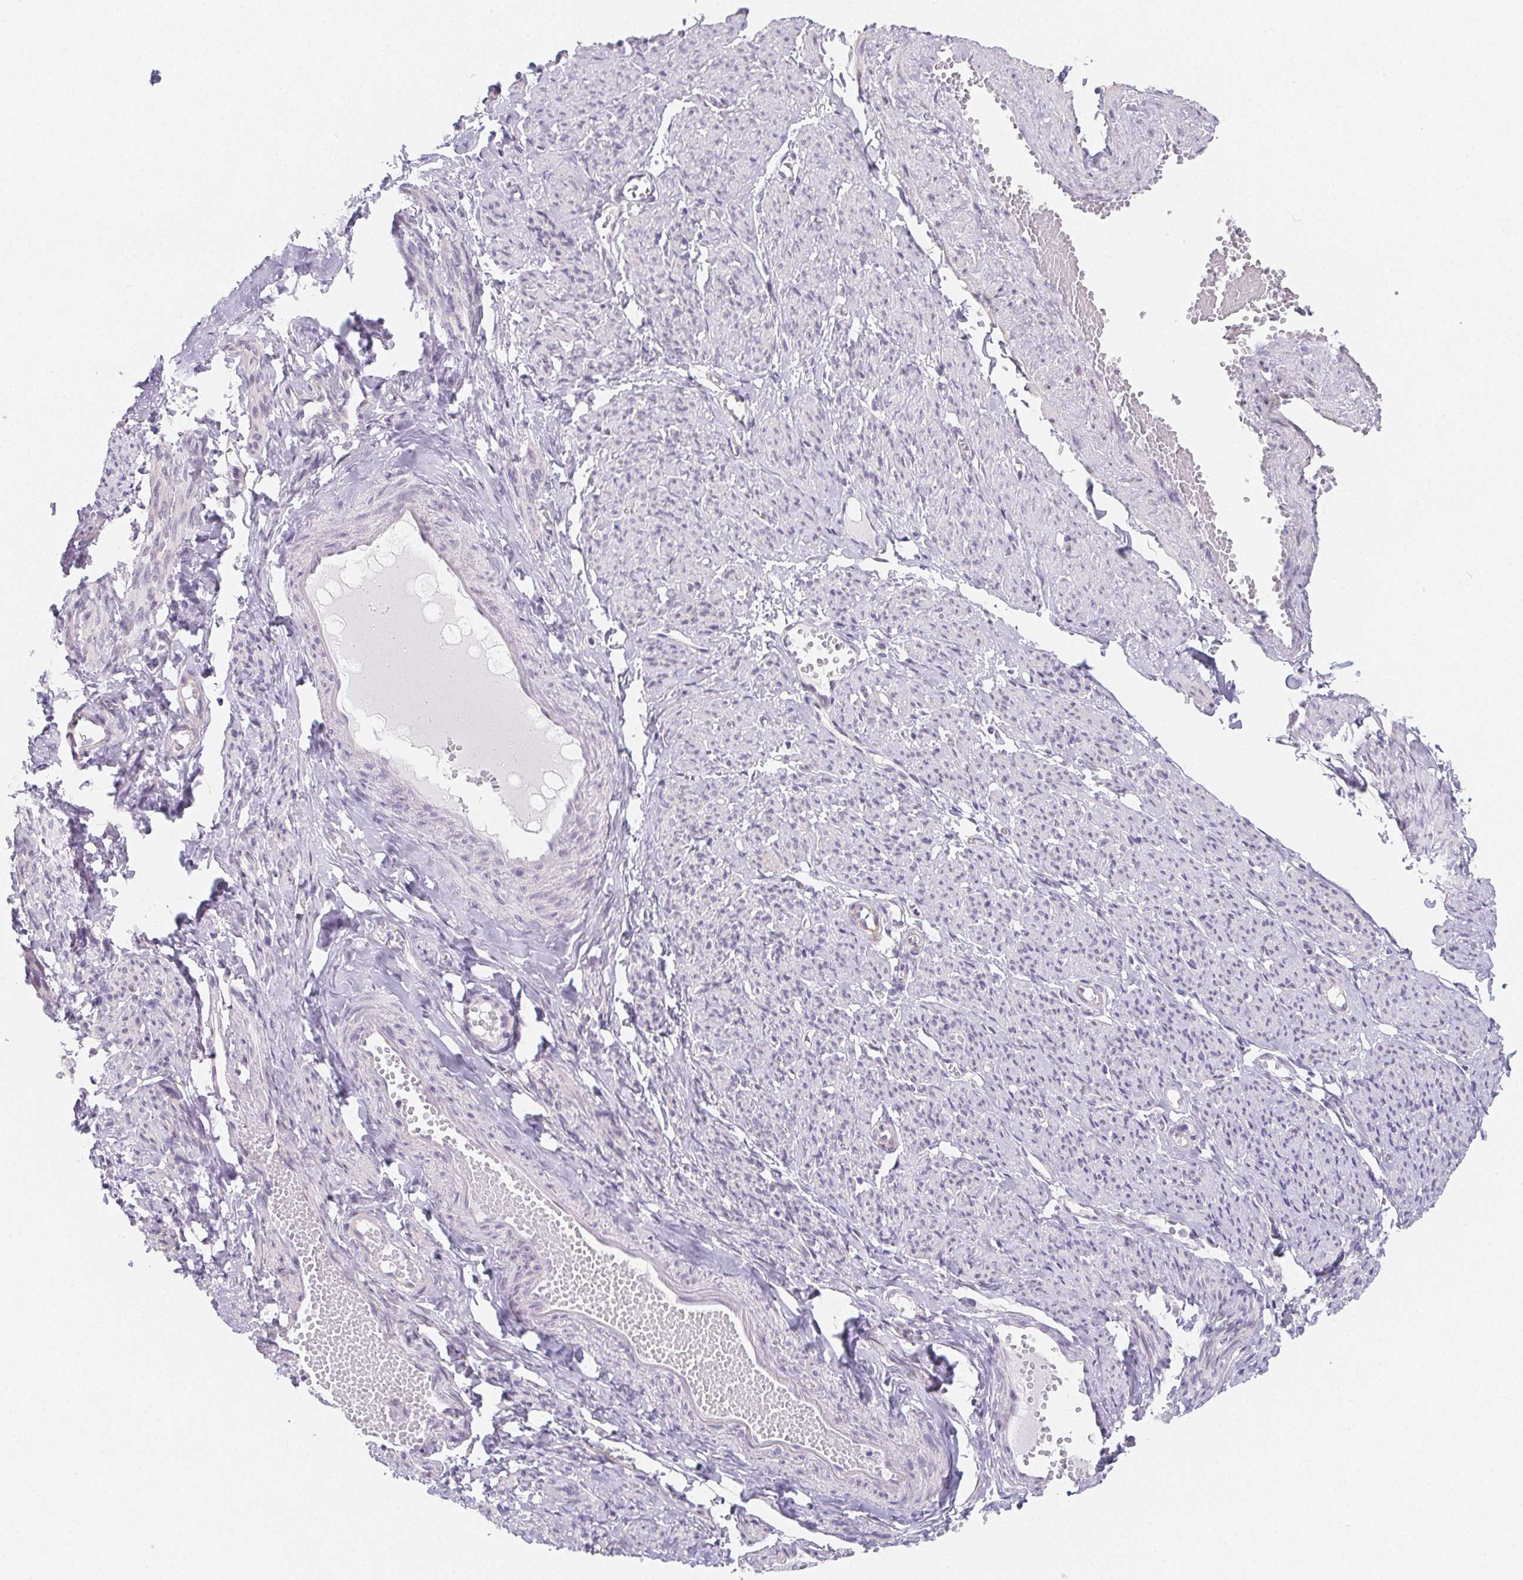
{"staining": {"intensity": "negative", "quantity": "none", "location": "none"}, "tissue": "smooth muscle", "cell_type": "Smooth muscle cells", "image_type": "normal", "snomed": [{"axis": "morphology", "description": "Normal tissue, NOS"}, {"axis": "topography", "description": "Smooth muscle"}], "caption": "Human smooth muscle stained for a protein using IHC shows no staining in smooth muscle cells.", "gene": "ZBBX", "patient": {"sex": "female", "age": 65}}